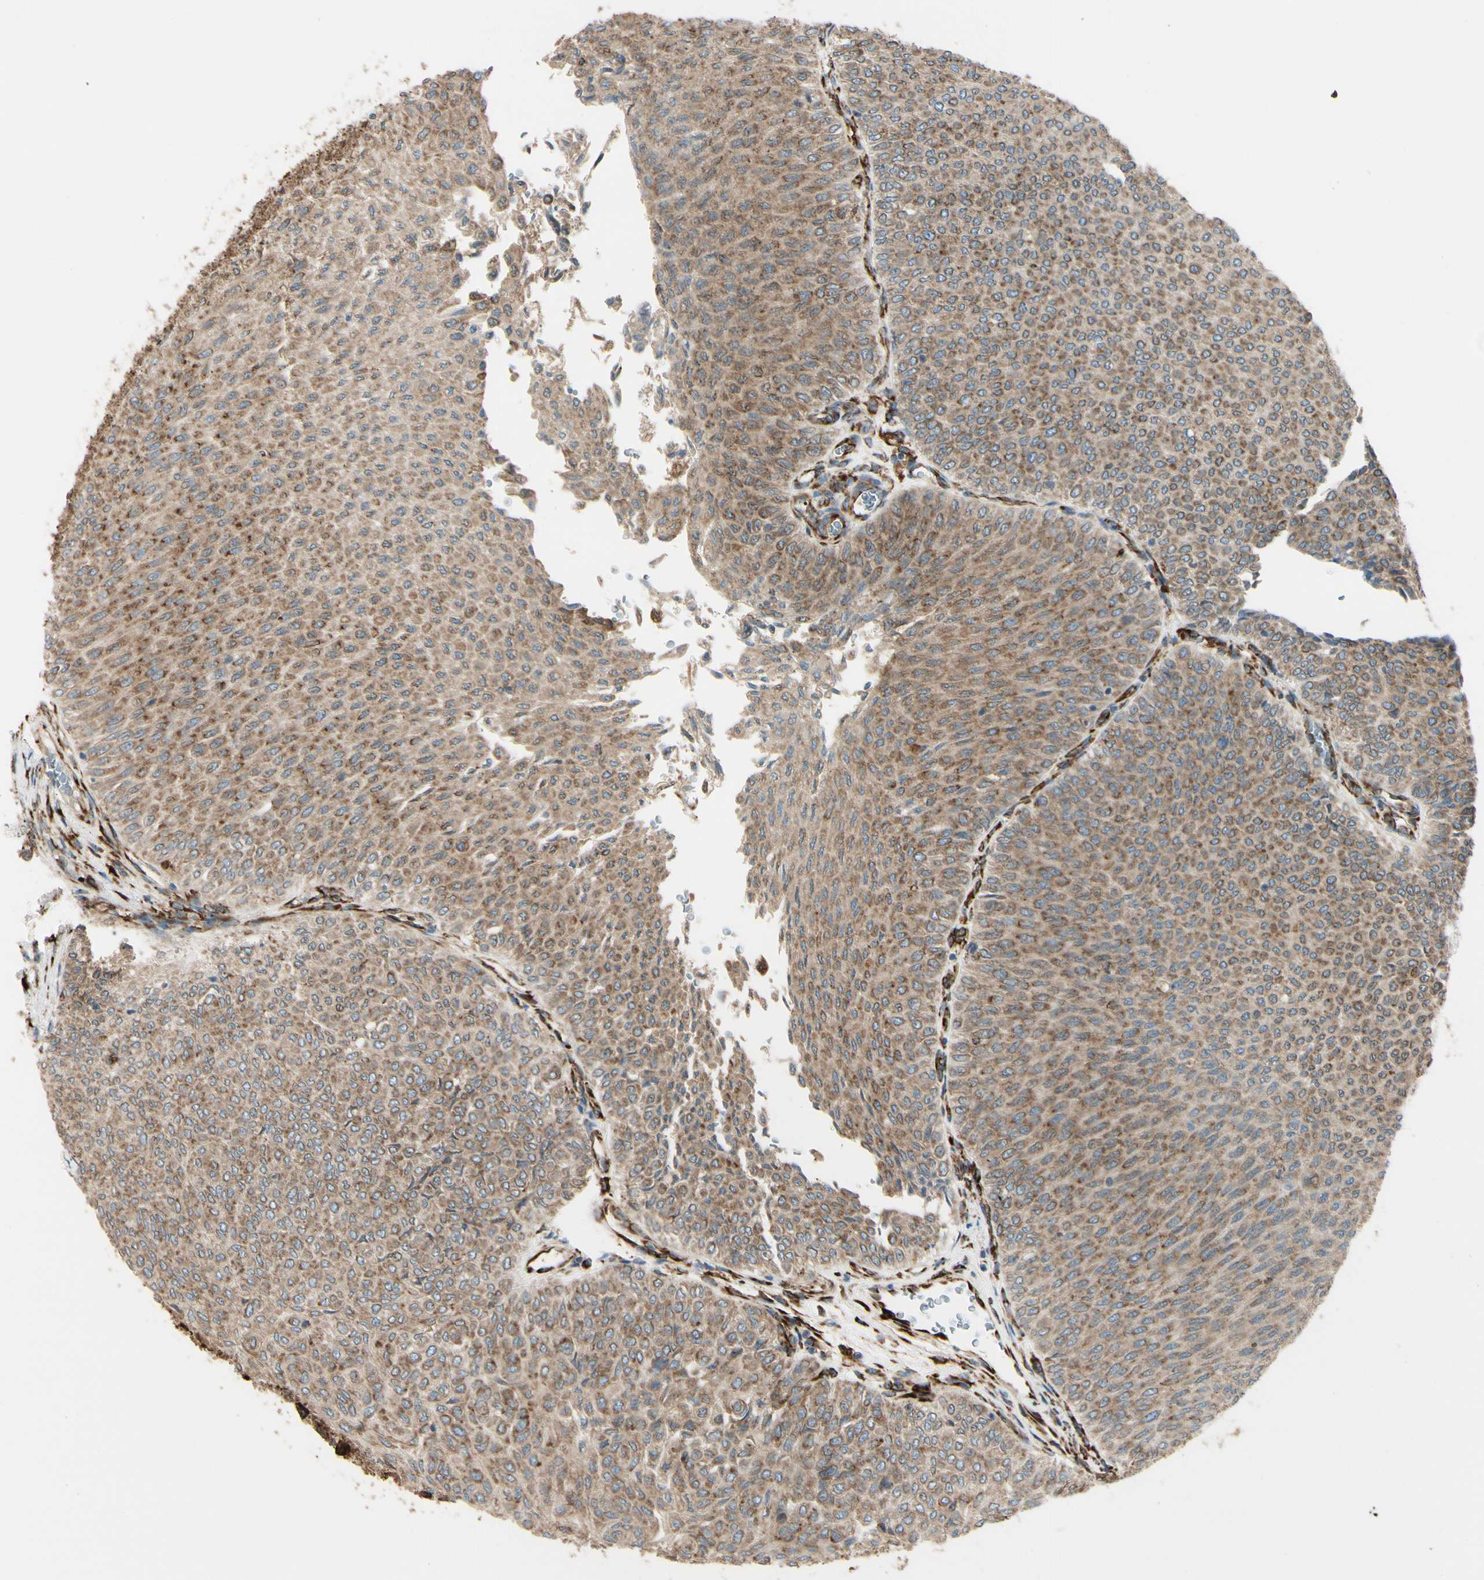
{"staining": {"intensity": "moderate", "quantity": ">75%", "location": "cytoplasmic/membranous"}, "tissue": "urothelial cancer", "cell_type": "Tumor cells", "image_type": "cancer", "snomed": [{"axis": "morphology", "description": "Urothelial carcinoma, Low grade"}, {"axis": "topography", "description": "Urinary bladder"}], "caption": "Urothelial carcinoma (low-grade) stained for a protein exhibits moderate cytoplasmic/membranous positivity in tumor cells.", "gene": "RRBP1", "patient": {"sex": "male", "age": 78}}